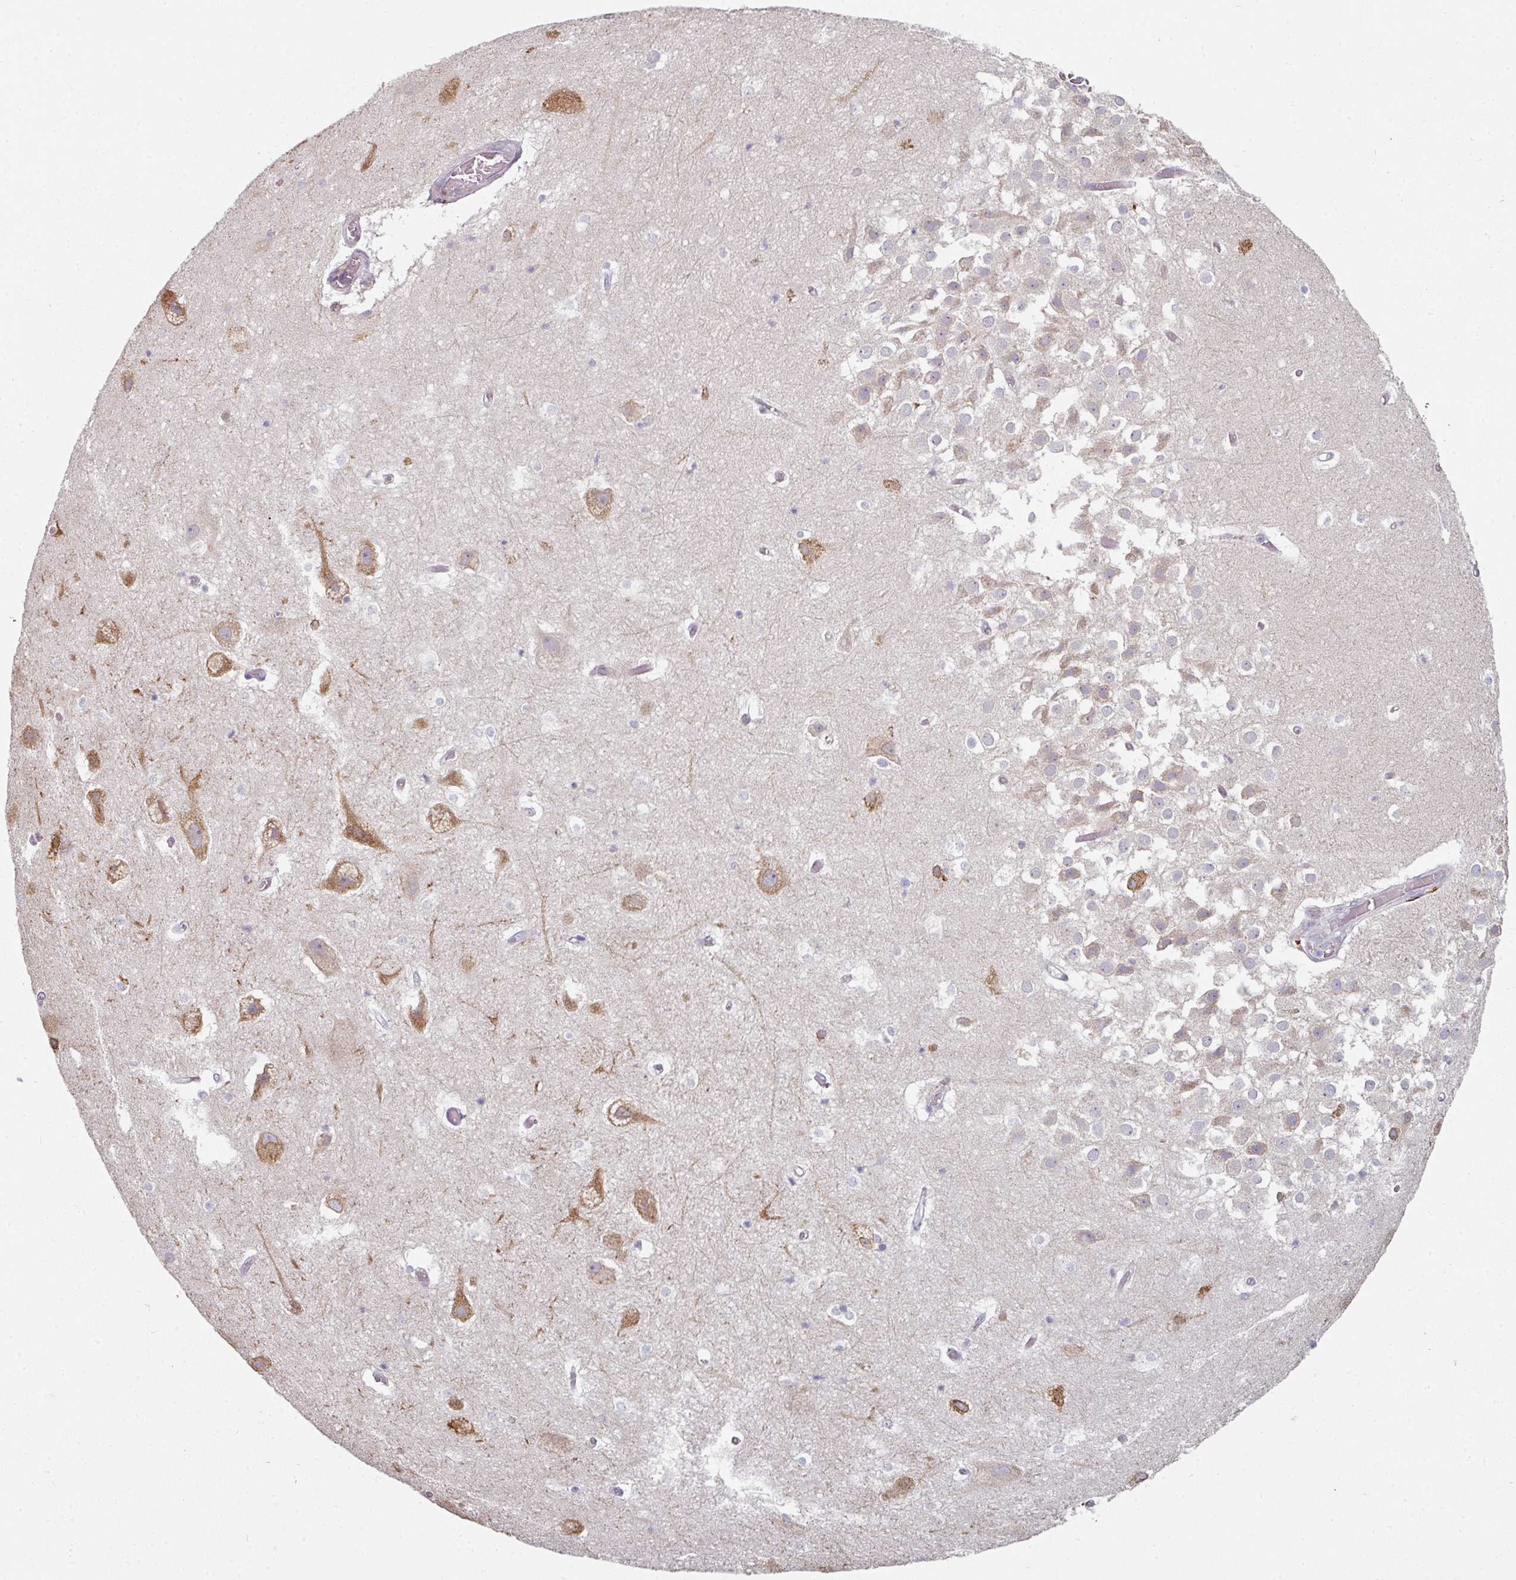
{"staining": {"intensity": "negative", "quantity": "none", "location": "none"}, "tissue": "hippocampus", "cell_type": "Glial cells", "image_type": "normal", "snomed": [{"axis": "morphology", "description": "Normal tissue, NOS"}, {"axis": "topography", "description": "Hippocampus"}], "caption": "Immunohistochemistry (IHC) photomicrograph of unremarkable human hippocampus stained for a protein (brown), which demonstrates no positivity in glial cells. (Brightfield microscopy of DAB (3,3'-diaminobenzidine) IHC at high magnification).", "gene": "WSB2", "patient": {"sex": "female", "age": 52}}